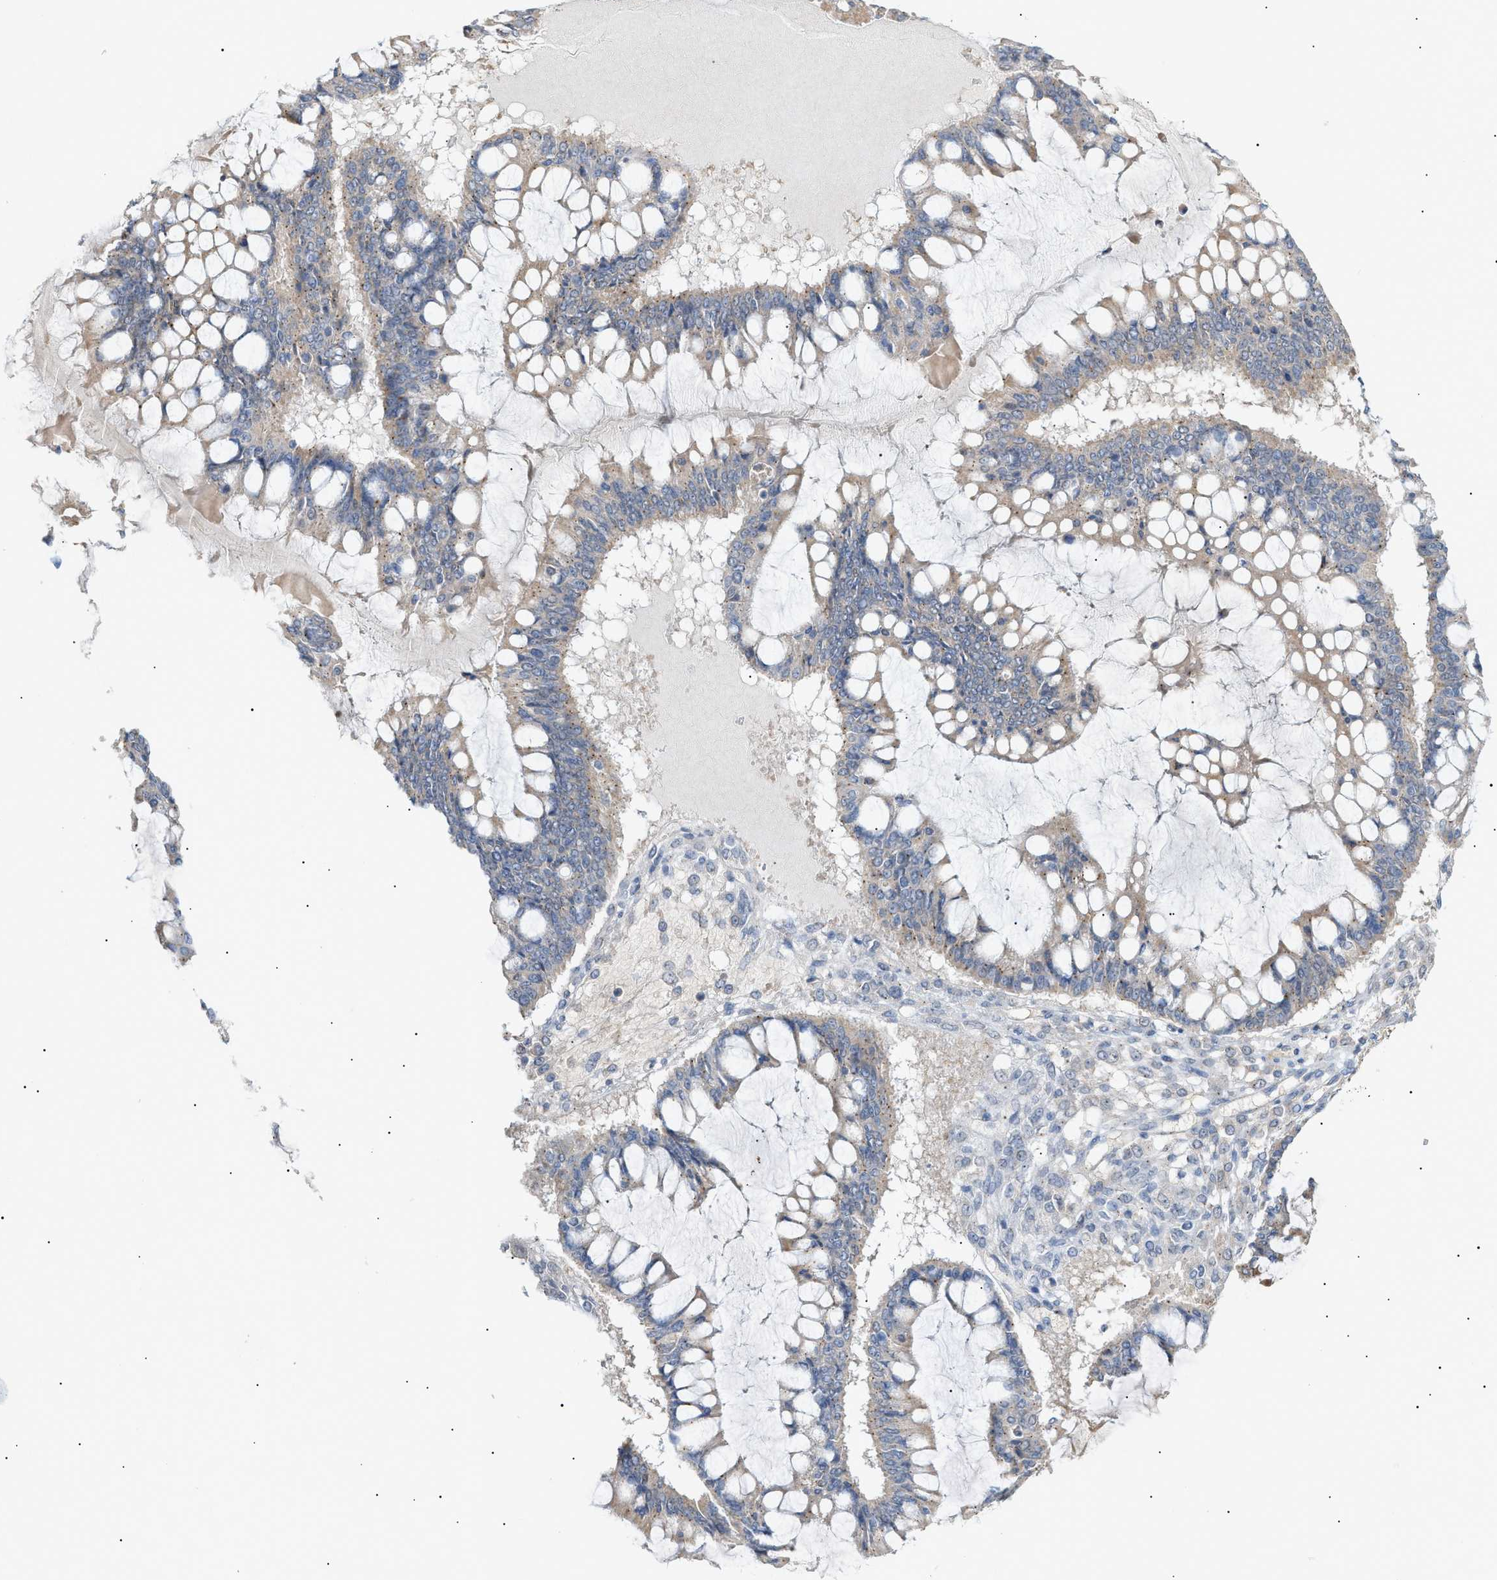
{"staining": {"intensity": "negative", "quantity": "none", "location": "none"}, "tissue": "ovarian cancer", "cell_type": "Tumor cells", "image_type": "cancer", "snomed": [{"axis": "morphology", "description": "Cystadenocarcinoma, mucinous, NOS"}, {"axis": "topography", "description": "Ovary"}], "caption": "A micrograph of ovarian cancer (mucinous cystadenocarcinoma) stained for a protein exhibits no brown staining in tumor cells.", "gene": "SLC25A31", "patient": {"sex": "female", "age": 73}}